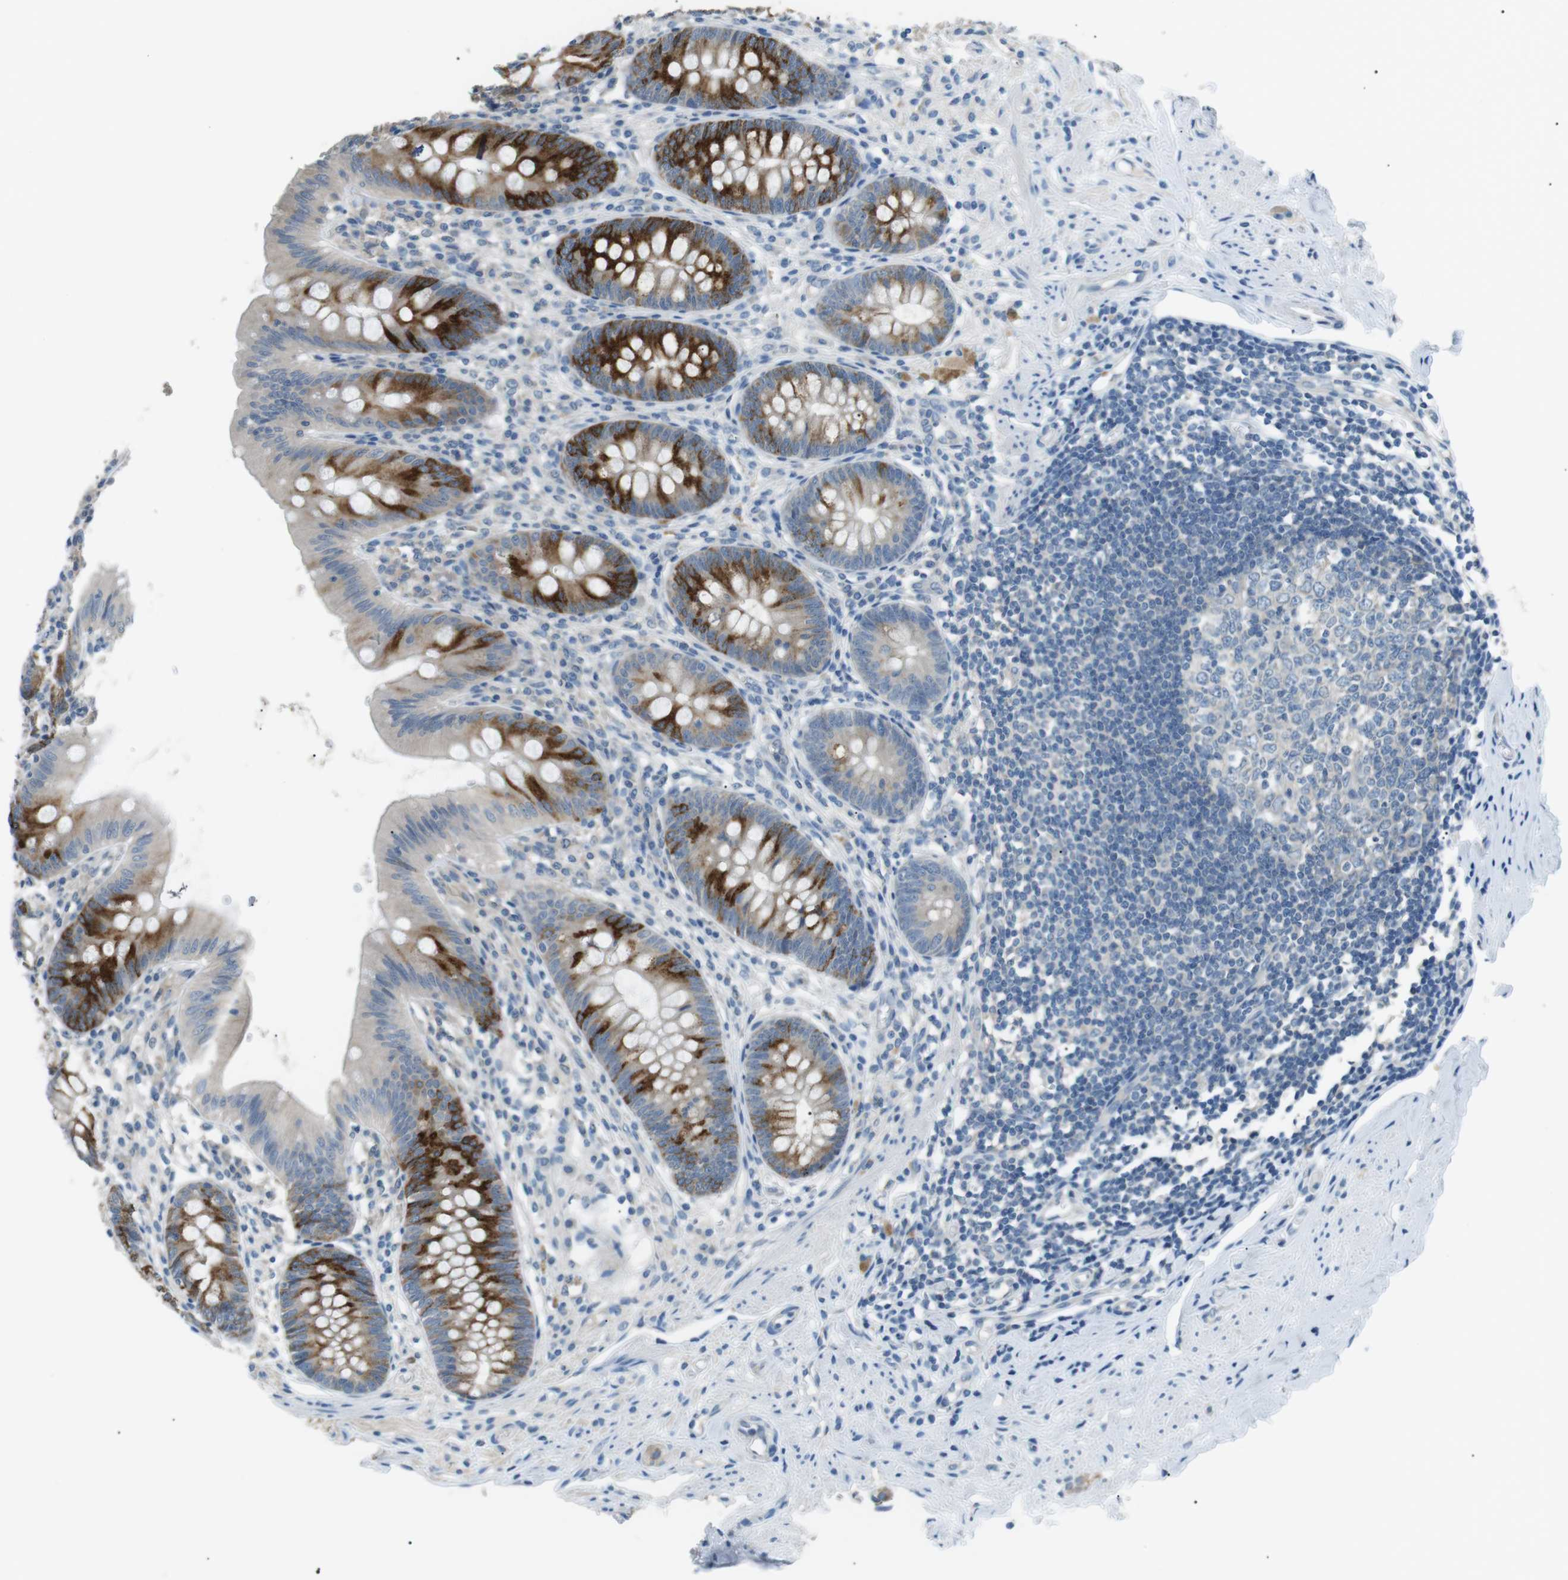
{"staining": {"intensity": "strong", "quantity": "25%-75%", "location": "cytoplasmic/membranous"}, "tissue": "appendix", "cell_type": "Glandular cells", "image_type": "normal", "snomed": [{"axis": "morphology", "description": "Normal tissue, NOS"}, {"axis": "topography", "description": "Appendix"}], "caption": "Protein staining displays strong cytoplasmic/membranous expression in approximately 25%-75% of glandular cells in normal appendix.", "gene": "CDH26", "patient": {"sex": "male", "age": 56}}